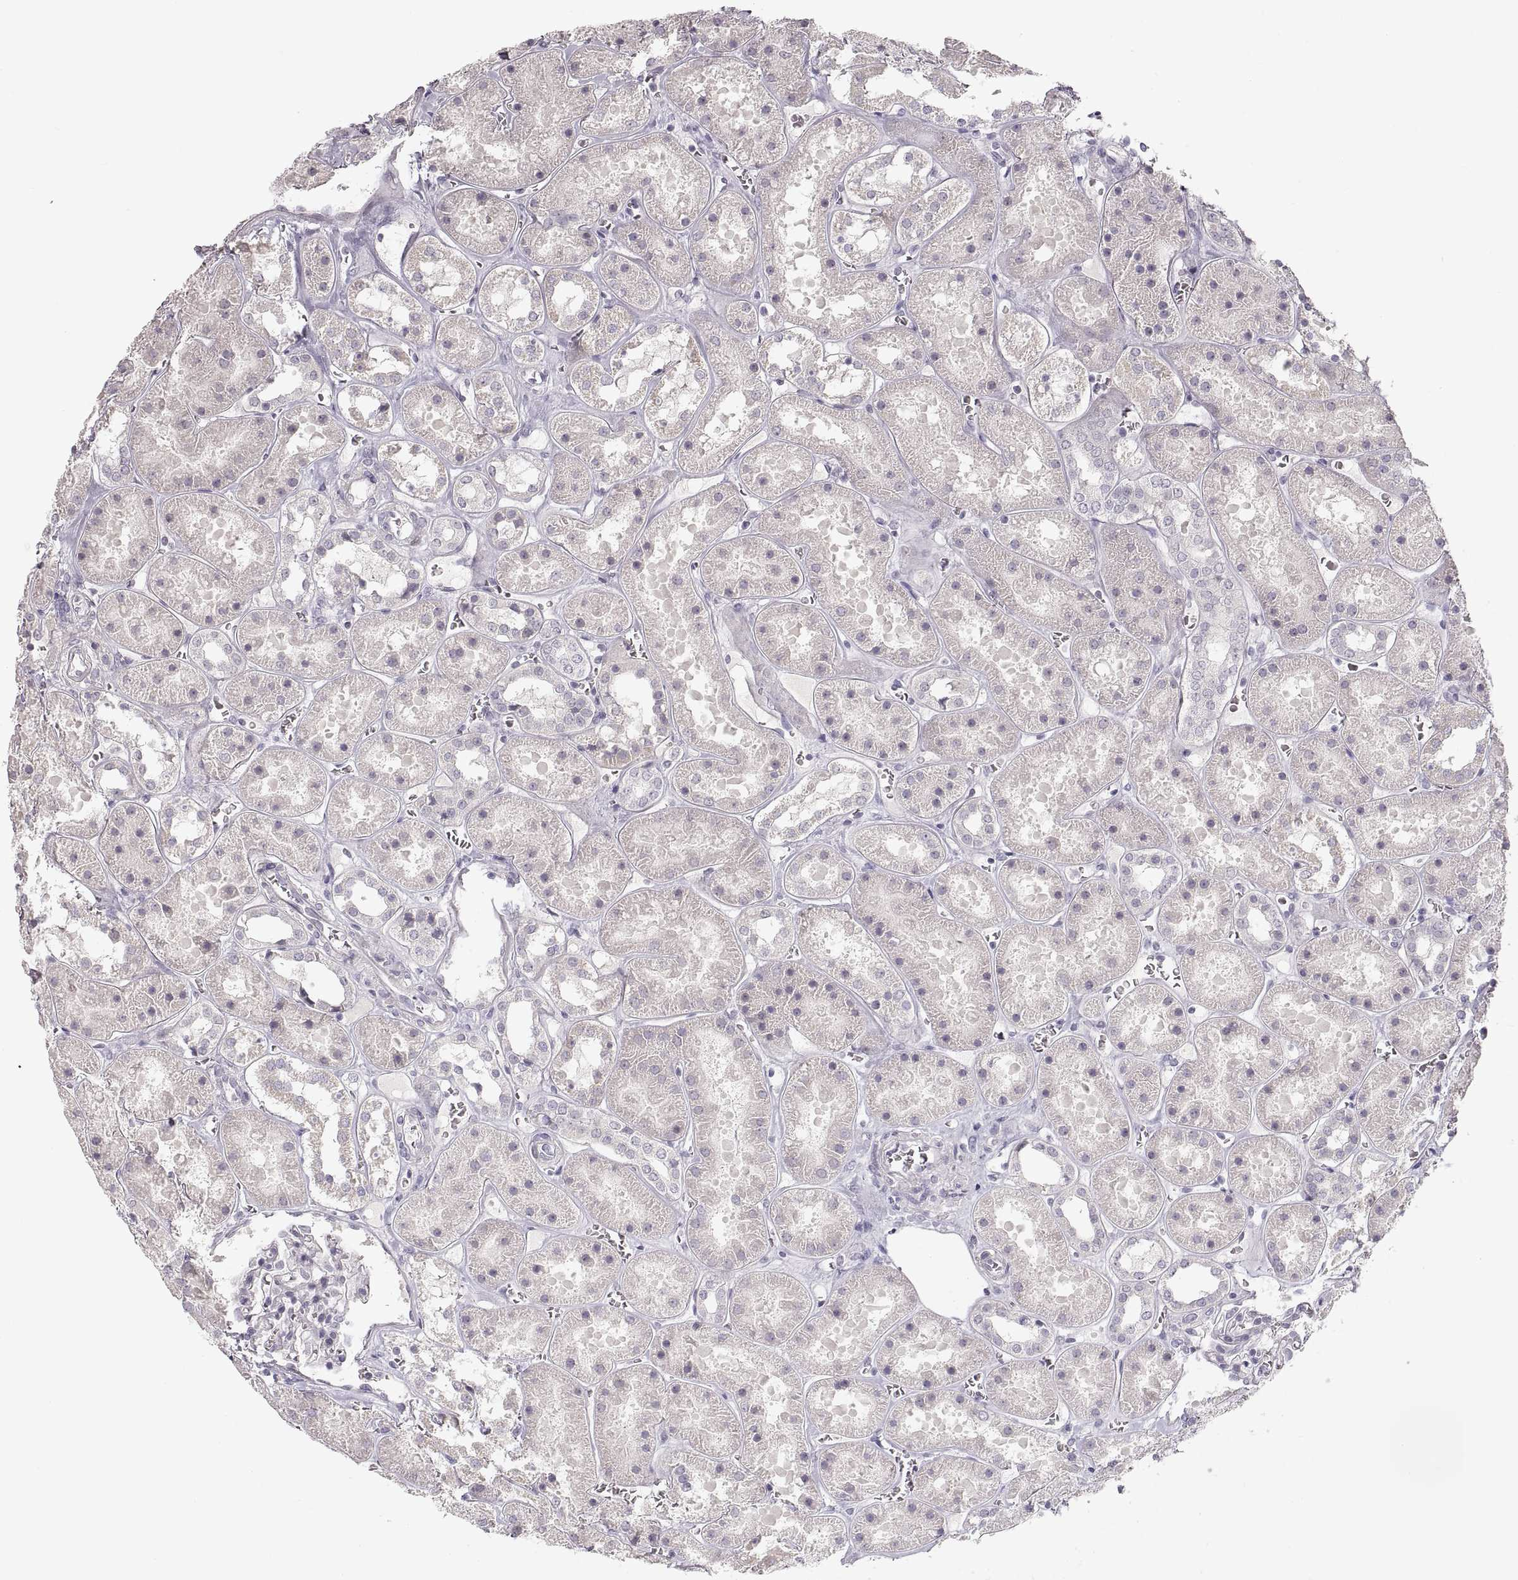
{"staining": {"intensity": "negative", "quantity": "none", "location": "none"}, "tissue": "kidney", "cell_type": "Cells in glomeruli", "image_type": "normal", "snomed": [{"axis": "morphology", "description": "Normal tissue, NOS"}, {"axis": "topography", "description": "Kidney"}], "caption": "Cells in glomeruli show no significant expression in normal kidney.", "gene": "PCSK2", "patient": {"sex": "female", "age": 41}}